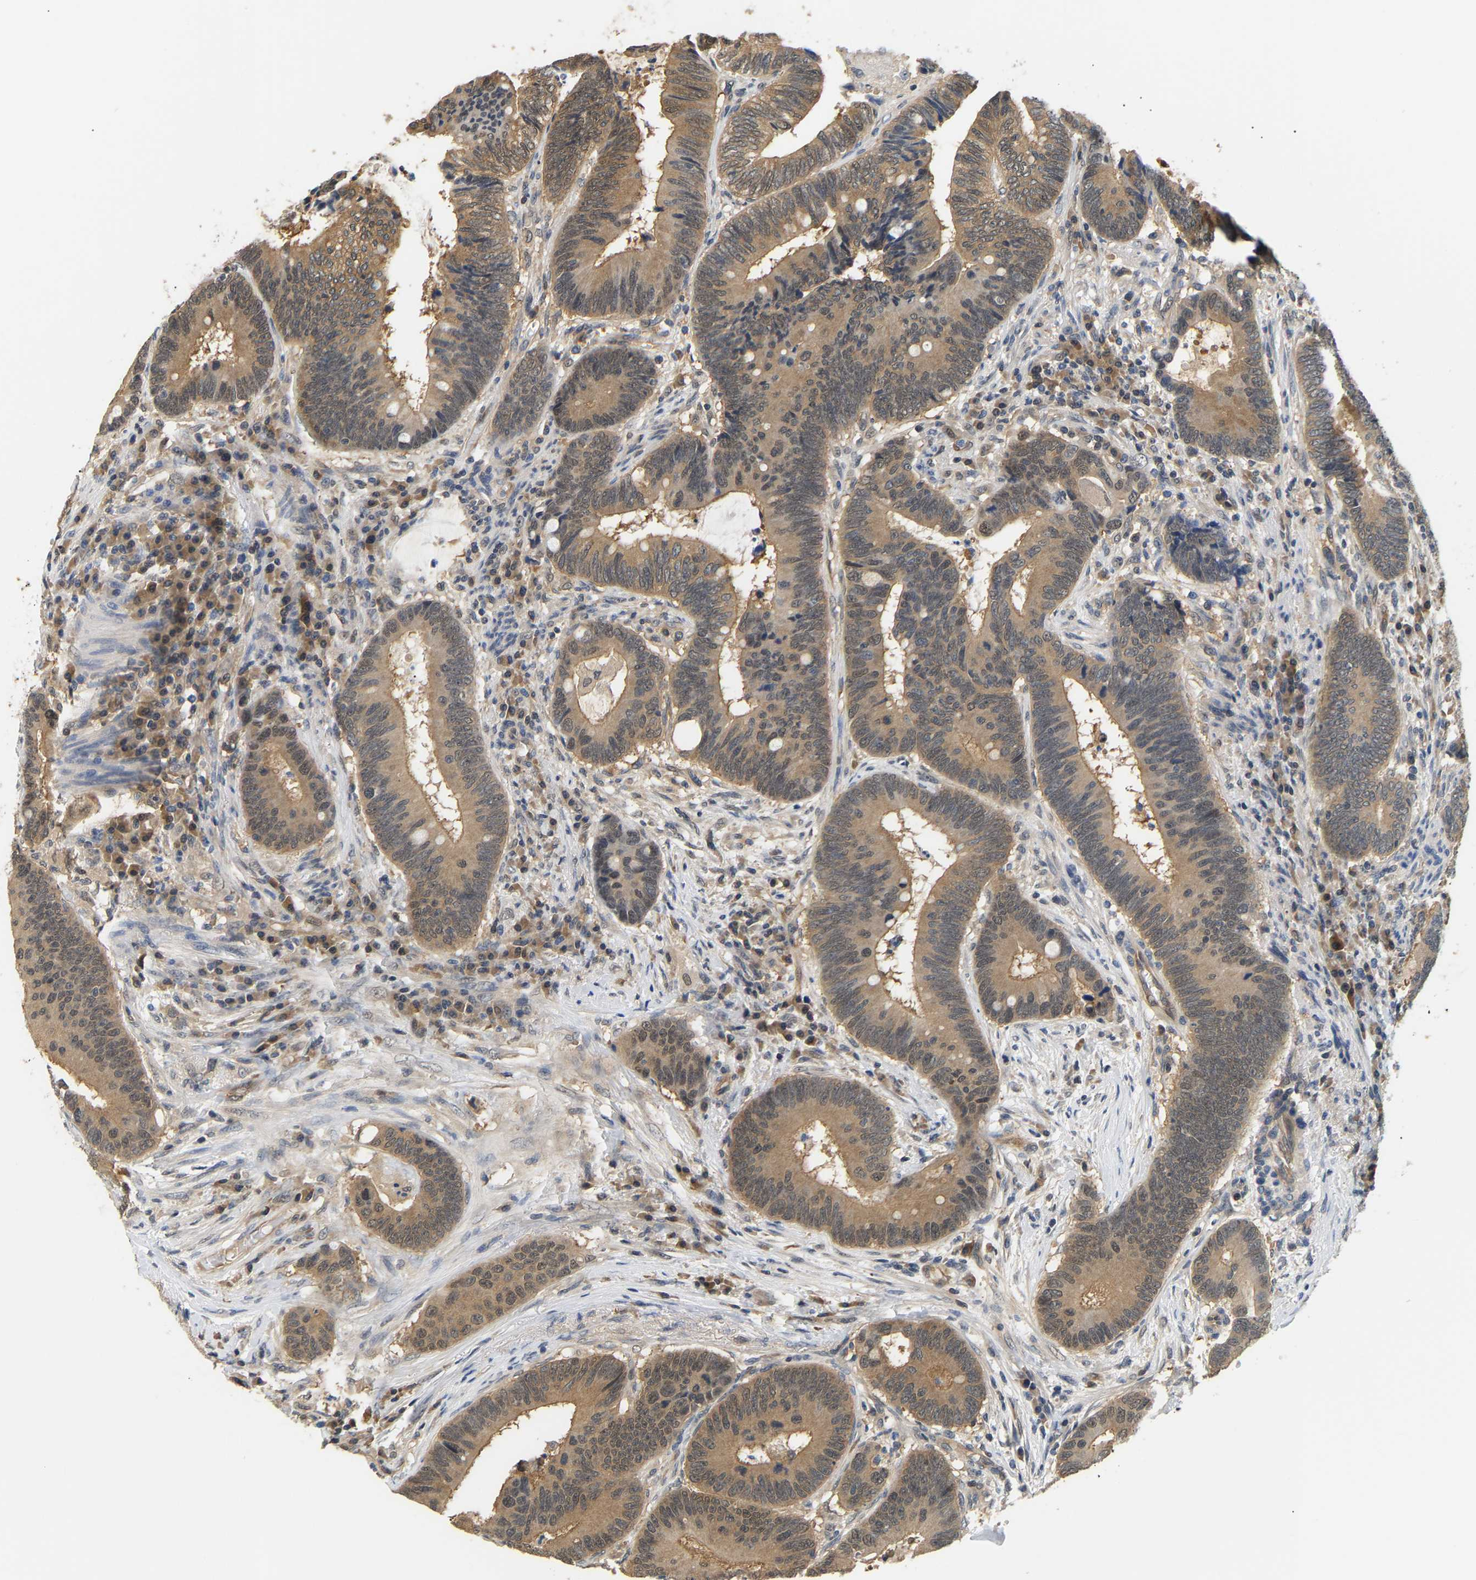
{"staining": {"intensity": "moderate", "quantity": ">75%", "location": "cytoplasmic/membranous"}, "tissue": "colorectal cancer", "cell_type": "Tumor cells", "image_type": "cancer", "snomed": [{"axis": "morphology", "description": "Adenocarcinoma, NOS"}, {"axis": "topography", "description": "Rectum"}, {"axis": "topography", "description": "Anal"}], "caption": "Protein staining of colorectal adenocarcinoma tissue demonstrates moderate cytoplasmic/membranous staining in about >75% of tumor cells.", "gene": "ARHGEF12", "patient": {"sex": "female", "age": 89}}